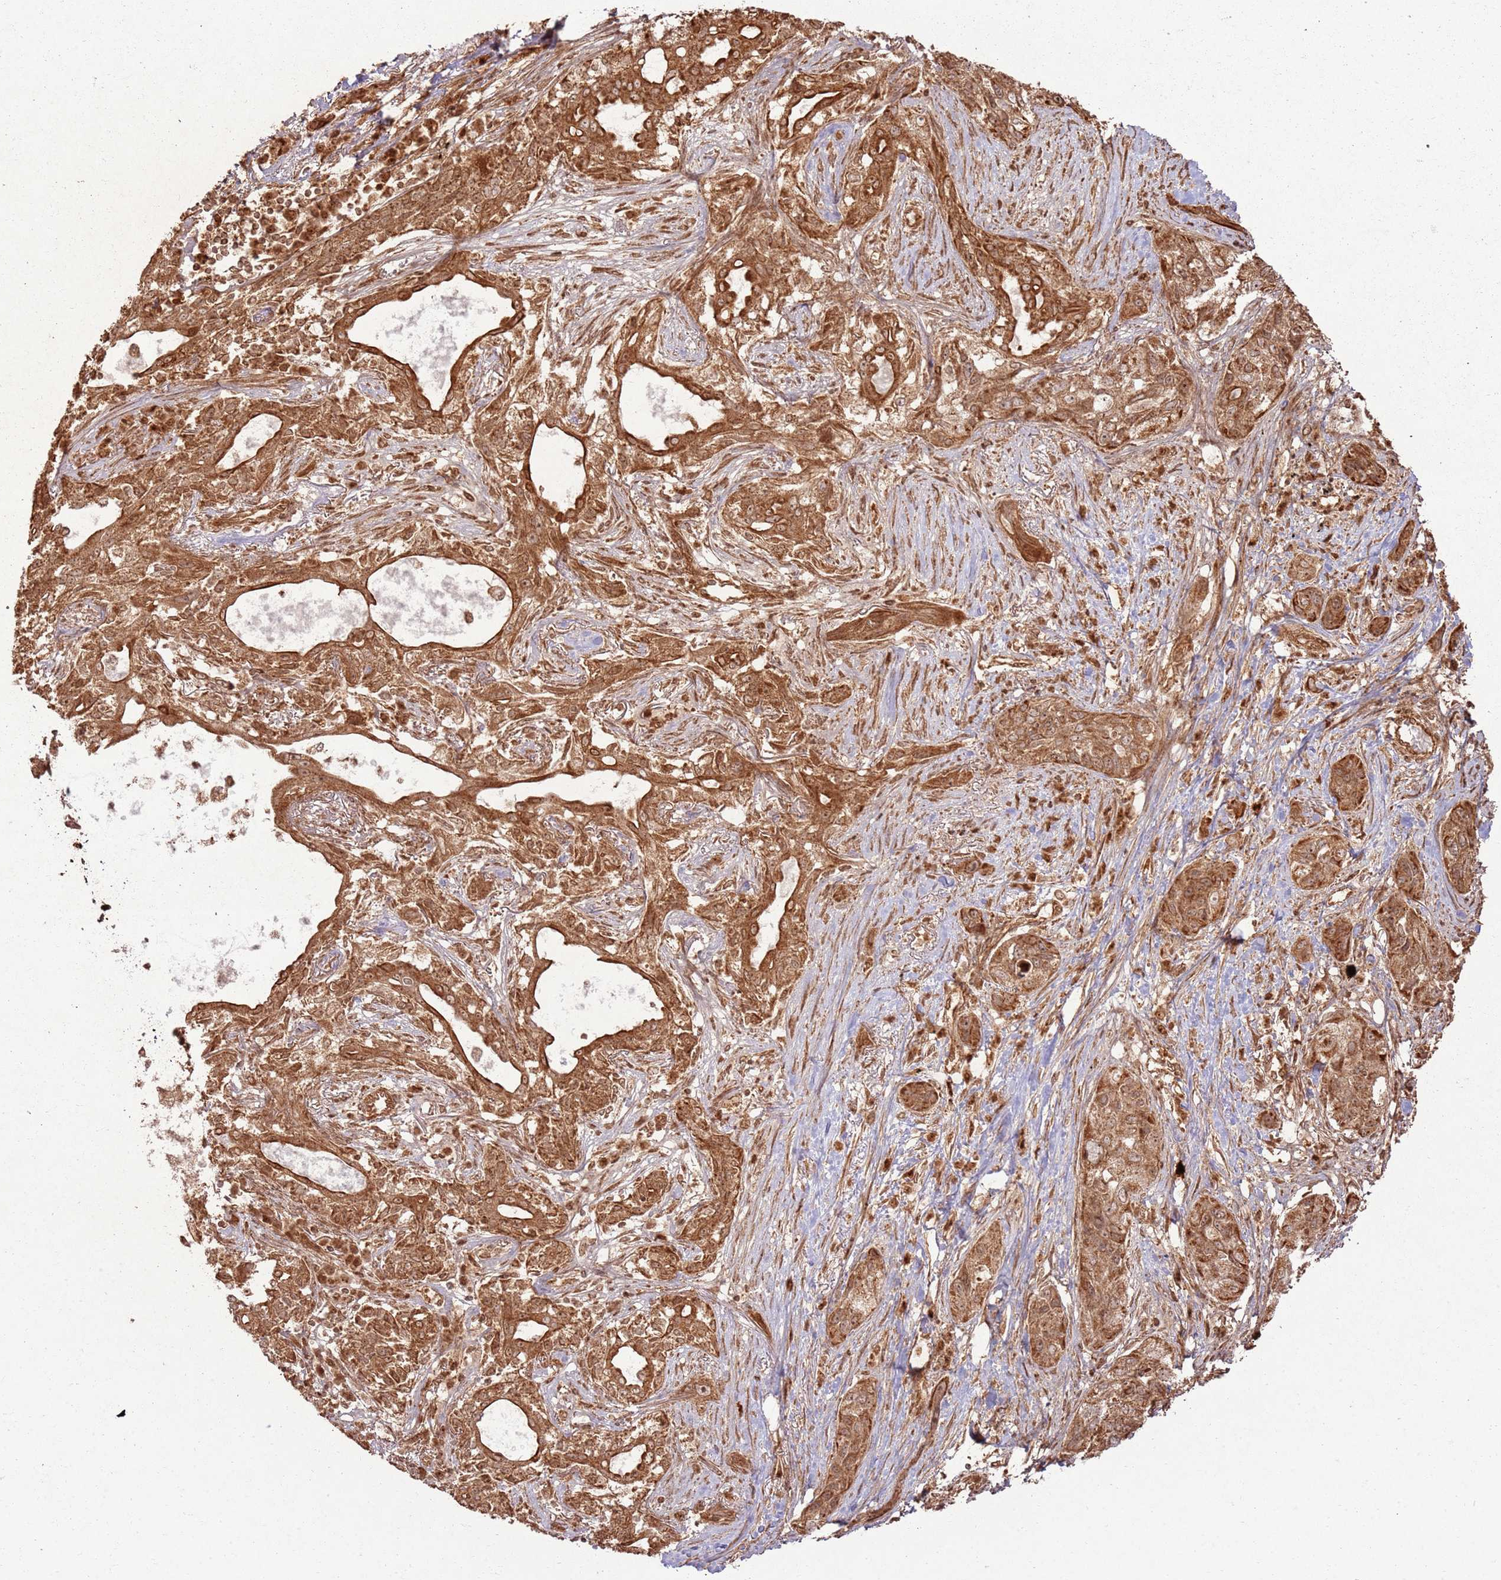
{"staining": {"intensity": "moderate", "quantity": ">75%", "location": "cytoplasmic/membranous"}, "tissue": "lung cancer", "cell_type": "Tumor cells", "image_type": "cancer", "snomed": [{"axis": "morphology", "description": "Squamous cell carcinoma, NOS"}, {"axis": "topography", "description": "Lung"}], "caption": "This image reveals lung squamous cell carcinoma stained with immunohistochemistry (IHC) to label a protein in brown. The cytoplasmic/membranous of tumor cells show moderate positivity for the protein. Nuclei are counter-stained blue.", "gene": "TBC1D13", "patient": {"sex": "female", "age": 70}}